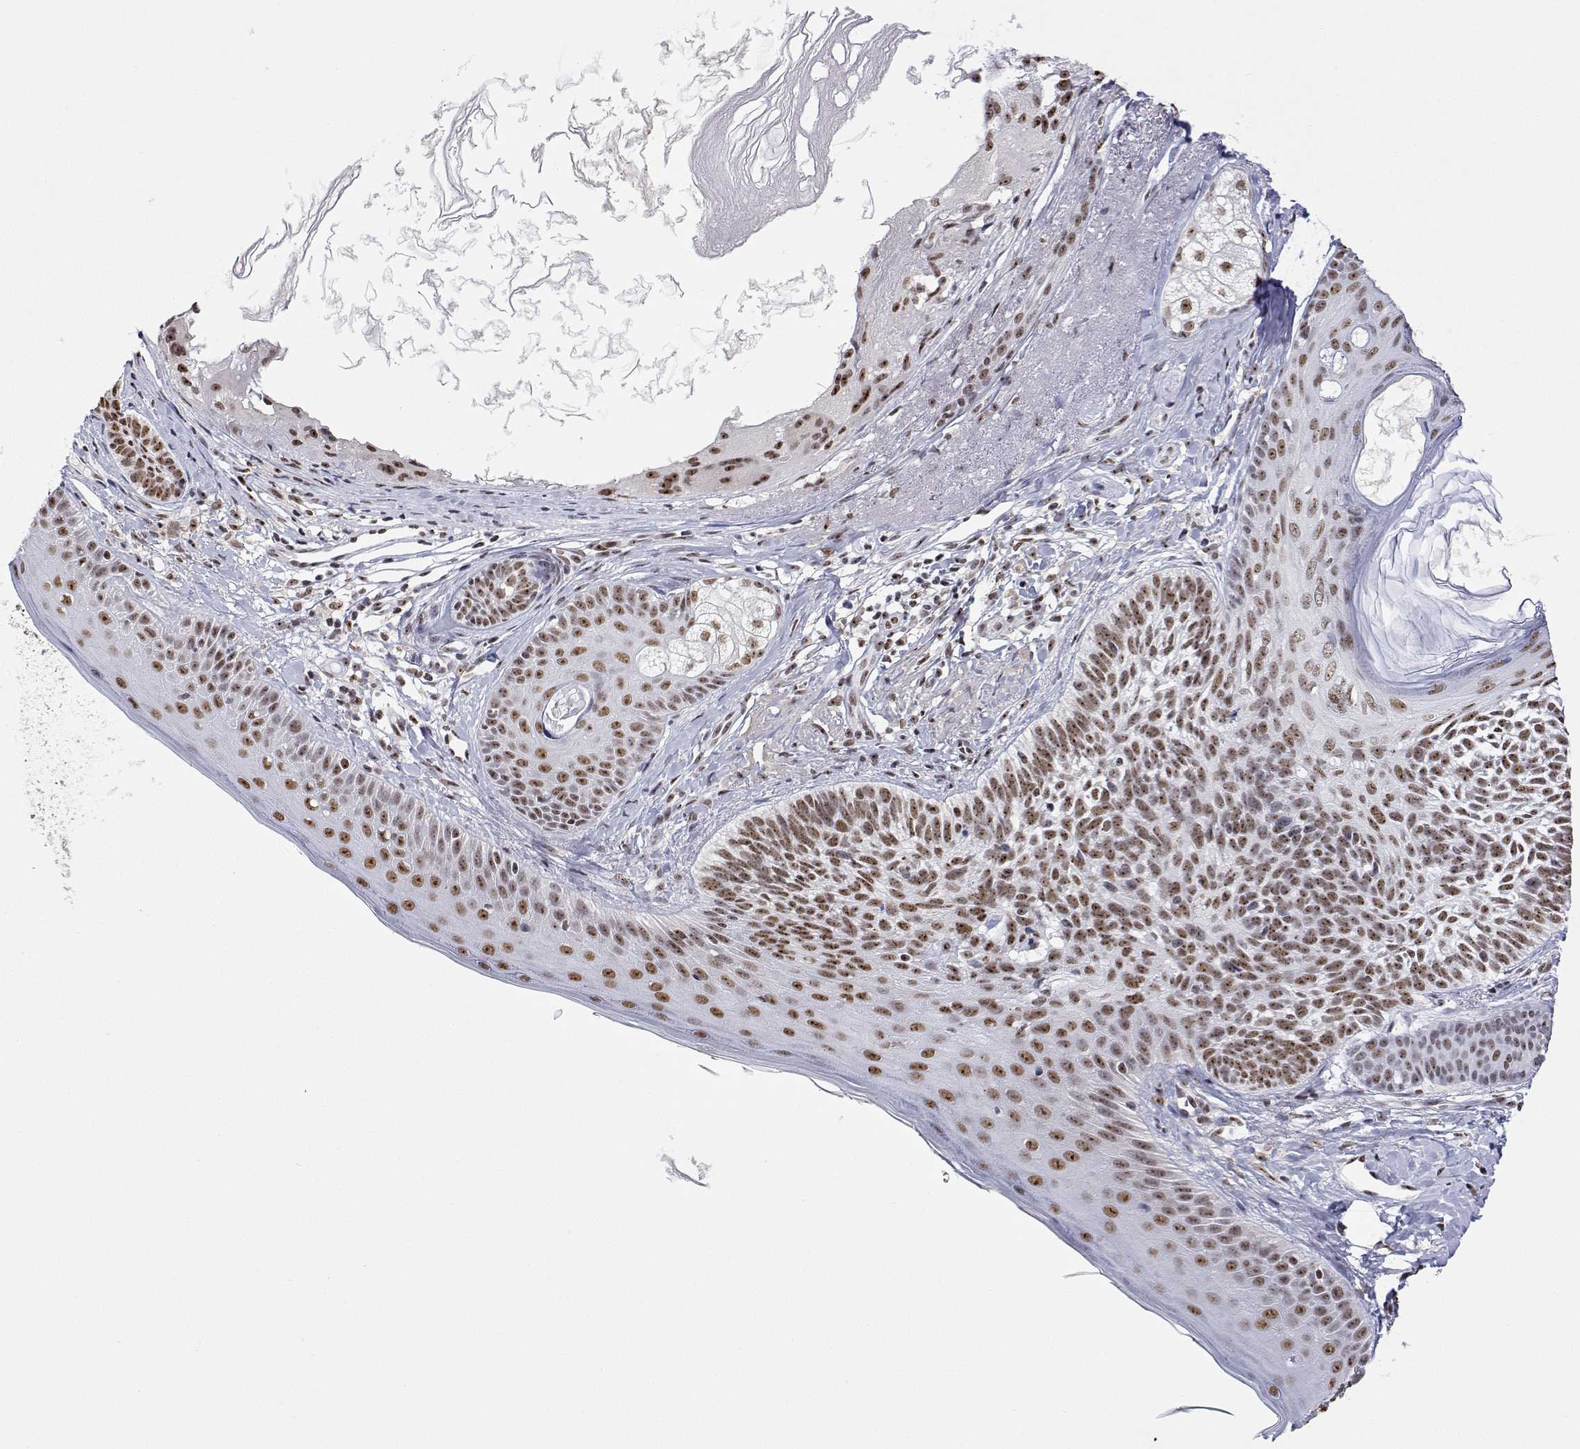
{"staining": {"intensity": "moderate", "quantity": ">75%", "location": "nuclear"}, "tissue": "skin cancer", "cell_type": "Tumor cells", "image_type": "cancer", "snomed": [{"axis": "morphology", "description": "Basal cell carcinoma"}, {"axis": "topography", "description": "Skin"}], "caption": "High-magnification brightfield microscopy of skin cancer (basal cell carcinoma) stained with DAB (3,3'-diaminobenzidine) (brown) and counterstained with hematoxylin (blue). tumor cells exhibit moderate nuclear expression is seen in about>75% of cells. (brown staining indicates protein expression, while blue staining denotes nuclei).", "gene": "ADAR", "patient": {"sex": "female", "age": 74}}